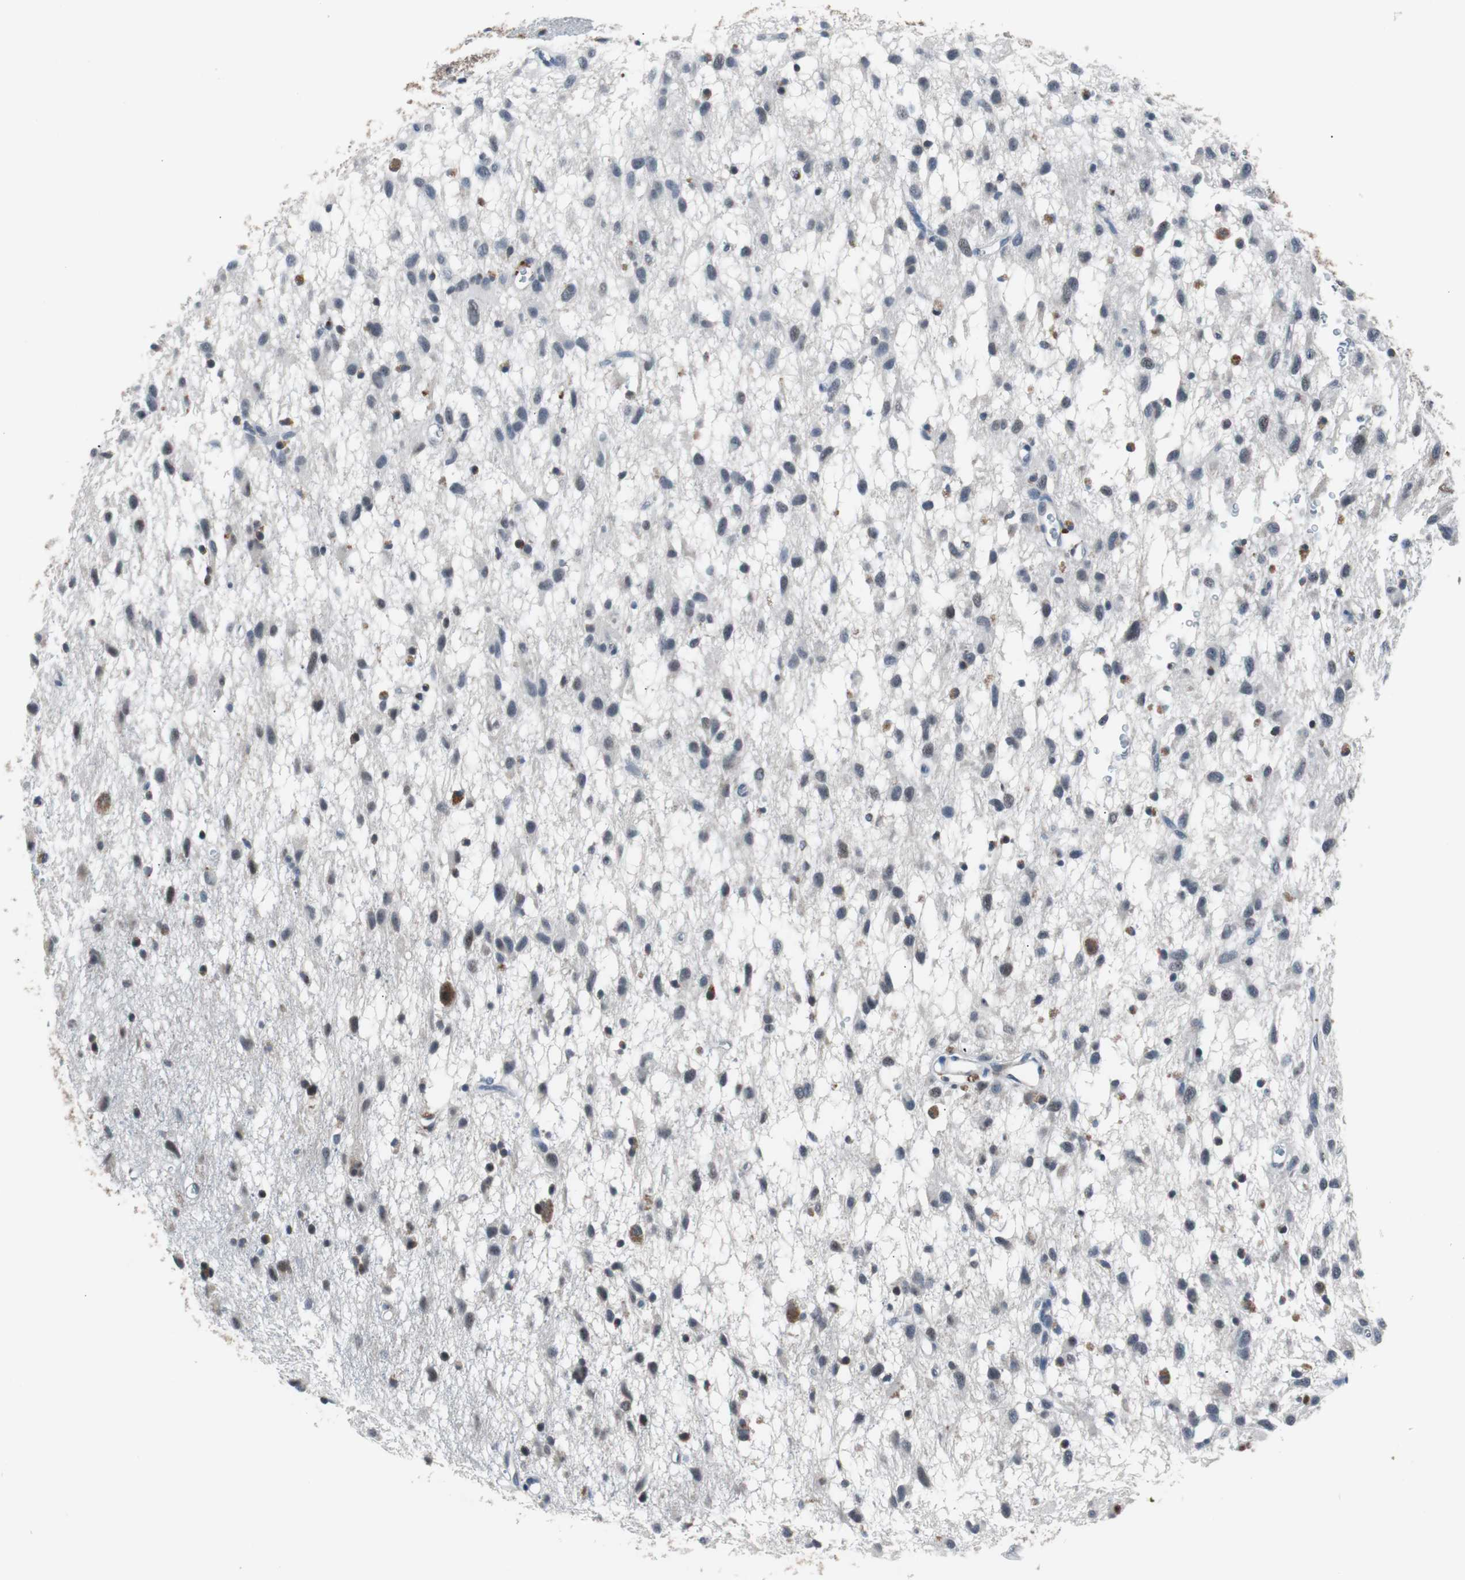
{"staining": {"intensity": "negative", "quantity": "none", "location": "none"}, "tissue": "glioma", "cell_type": "Tumor cells", "image_type": "cancer", "snomed": [{"axis": "morphology", "description": "Glioma, malignant, Low grade"}, {"axis": "topography", "description": "Brain"}], "caption": "This image is of glioma stained with immunohistochemistry to label a protein in brown with the nuclei are counter-stained blue. There is no positivity in tumor cells. Nuclei are stained in blue.", "gene": "PITRM1", "patient": {"sex": "male", "age": 77}}